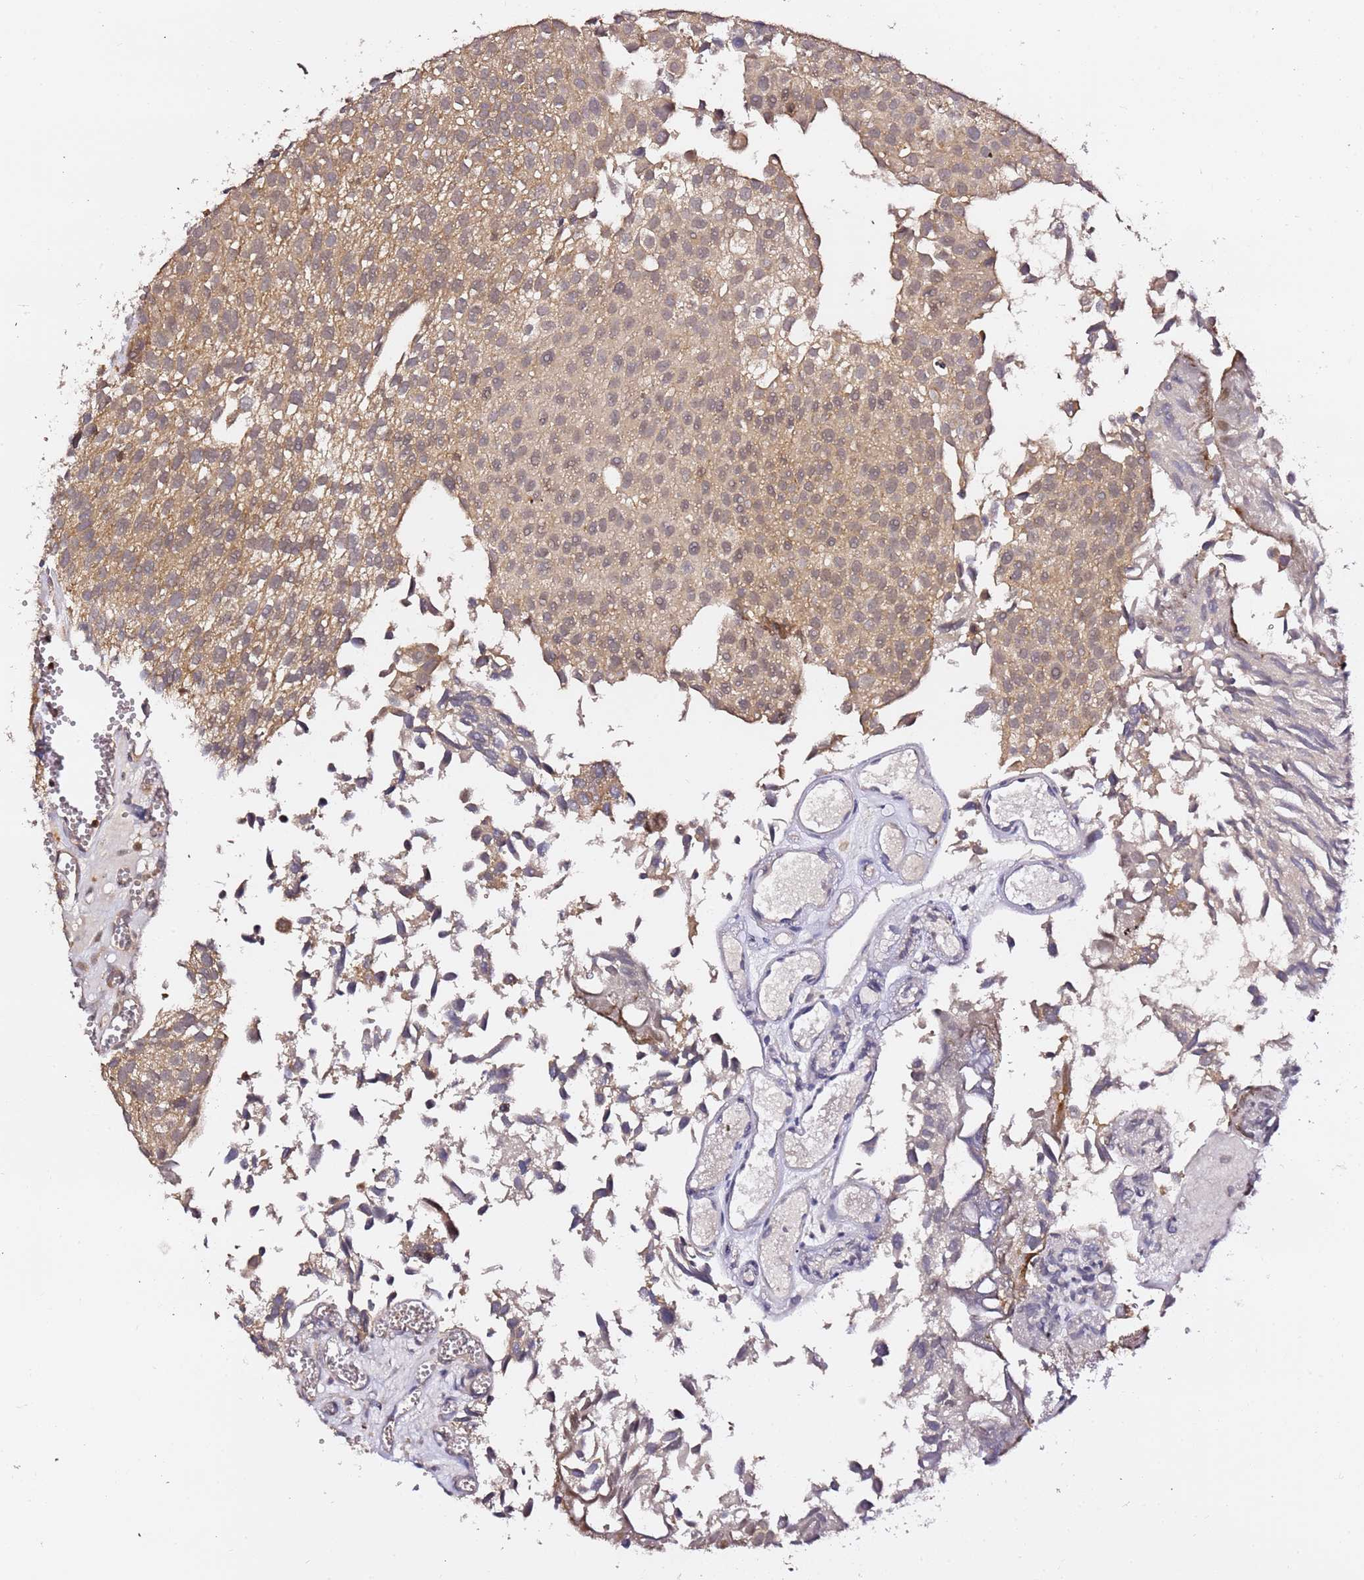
{"staining": {"intensity": "weak", "quantity": ">75%", "location": "cytoplasmic/membranous,nuclear"}, "tissue": "urothelial cancer", "cell_type": "Tumor cells", "image_type": "cancer", "snomed": [{"axis": "morphology", "description": "Urothelial carcinoma, Low grade"}, {"axis": "topography", "description": "Urinary bladder"}], "caption": "Human urothelial cancer stained with a brown dye demonstrates weak cytoplasmic/membranous and nuclear positive expression in approximately >75% of tumor cells.", "gene": "OR5V1", "patient": {"sex": "male", "age": 88}}